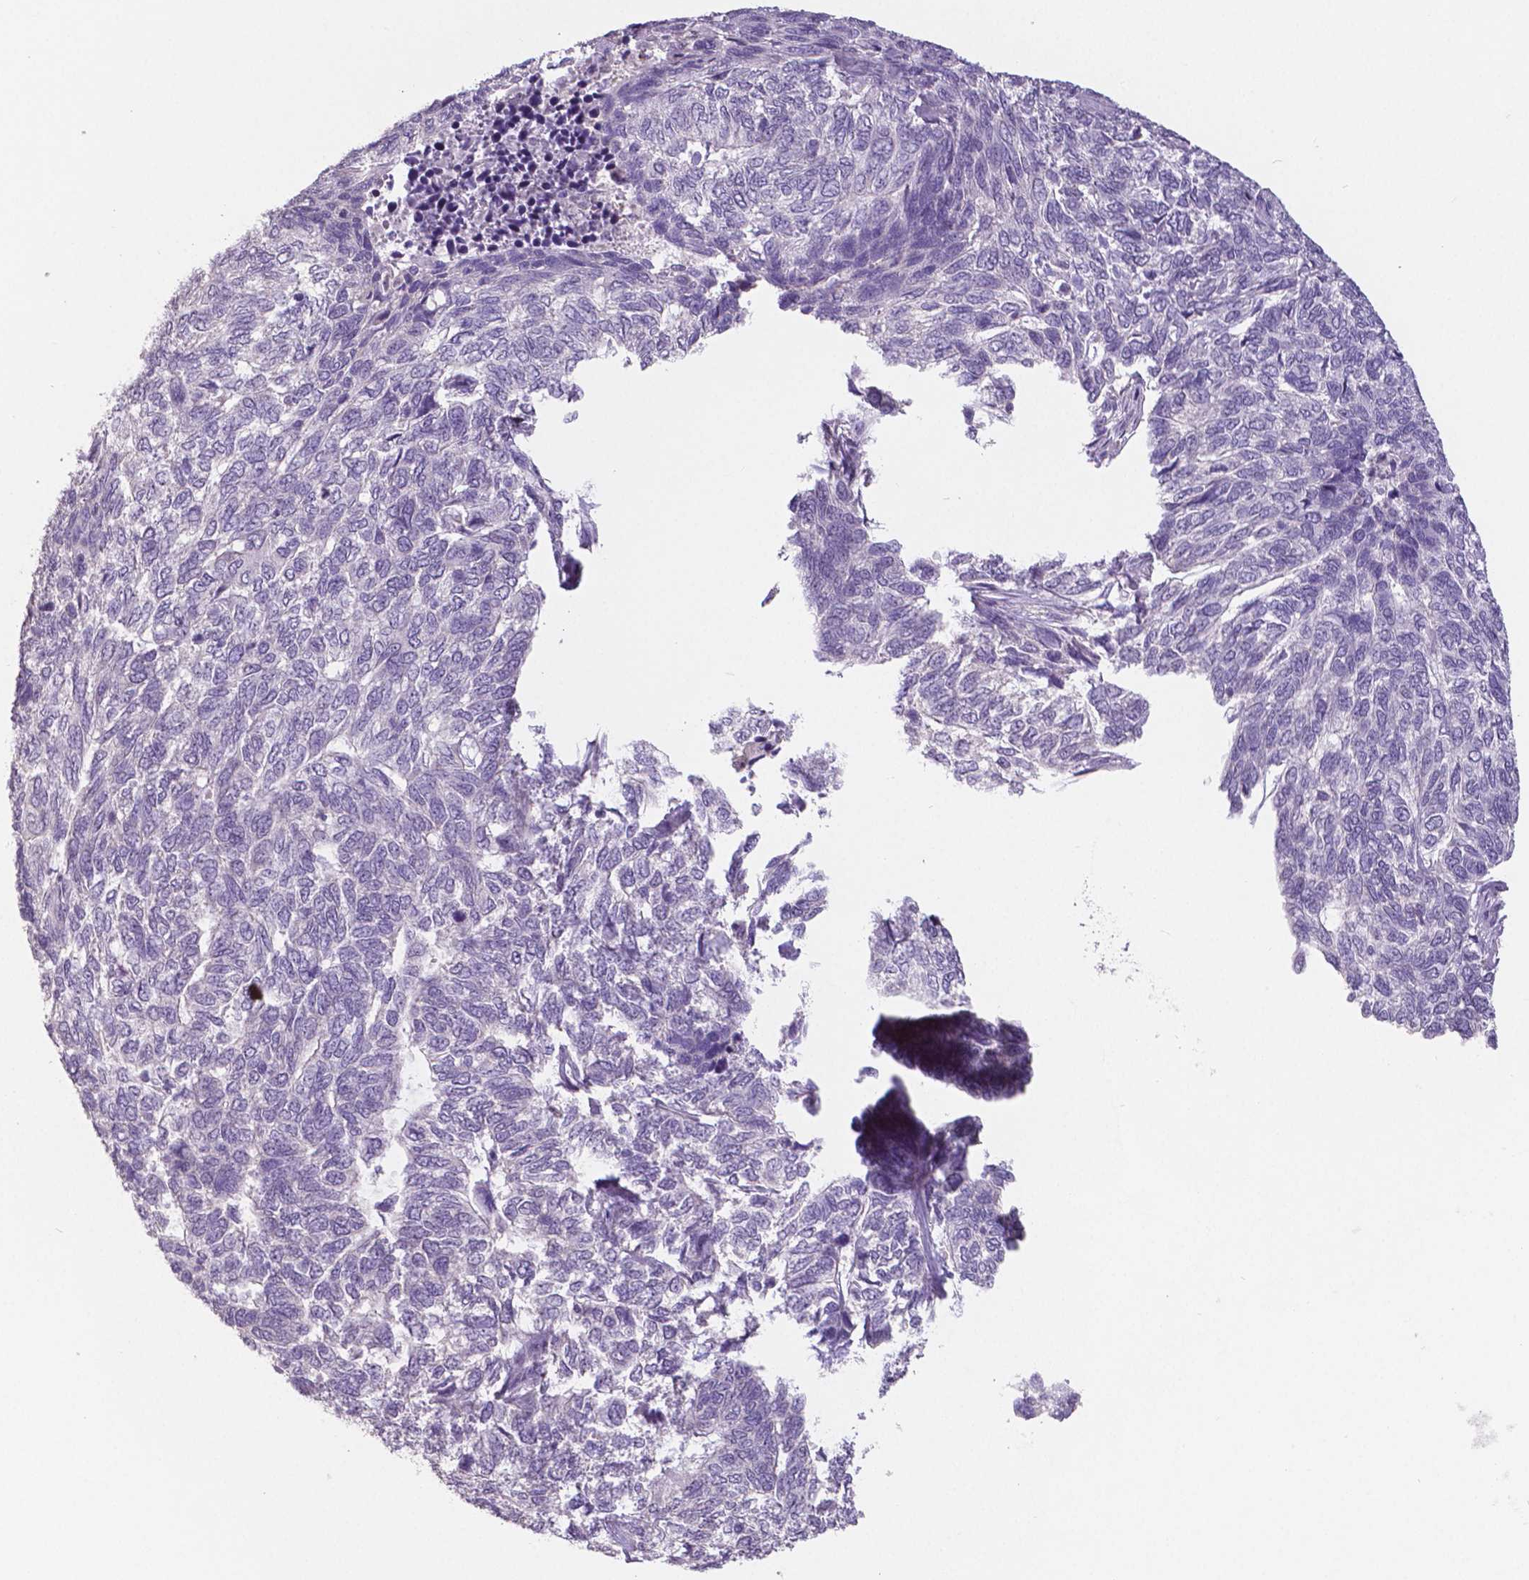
{"staining": {"intensity": "negative", "quantity": "none", "location": "none"}, "tissue": "skin cancer", "cell_type": "Tumor cells", "image_type": "cancer", "snomed": [{"axis": "morphology", "description": "Basal cell carcinoma"}, {"axis": "topography", "description": "Skin"}], "caption": "Skin cancer was stained to show a protein in brown. There is no significant expression in tumor cells.", "gene": "CRMP1", "patient": {"sex": "female", "age": 65}}